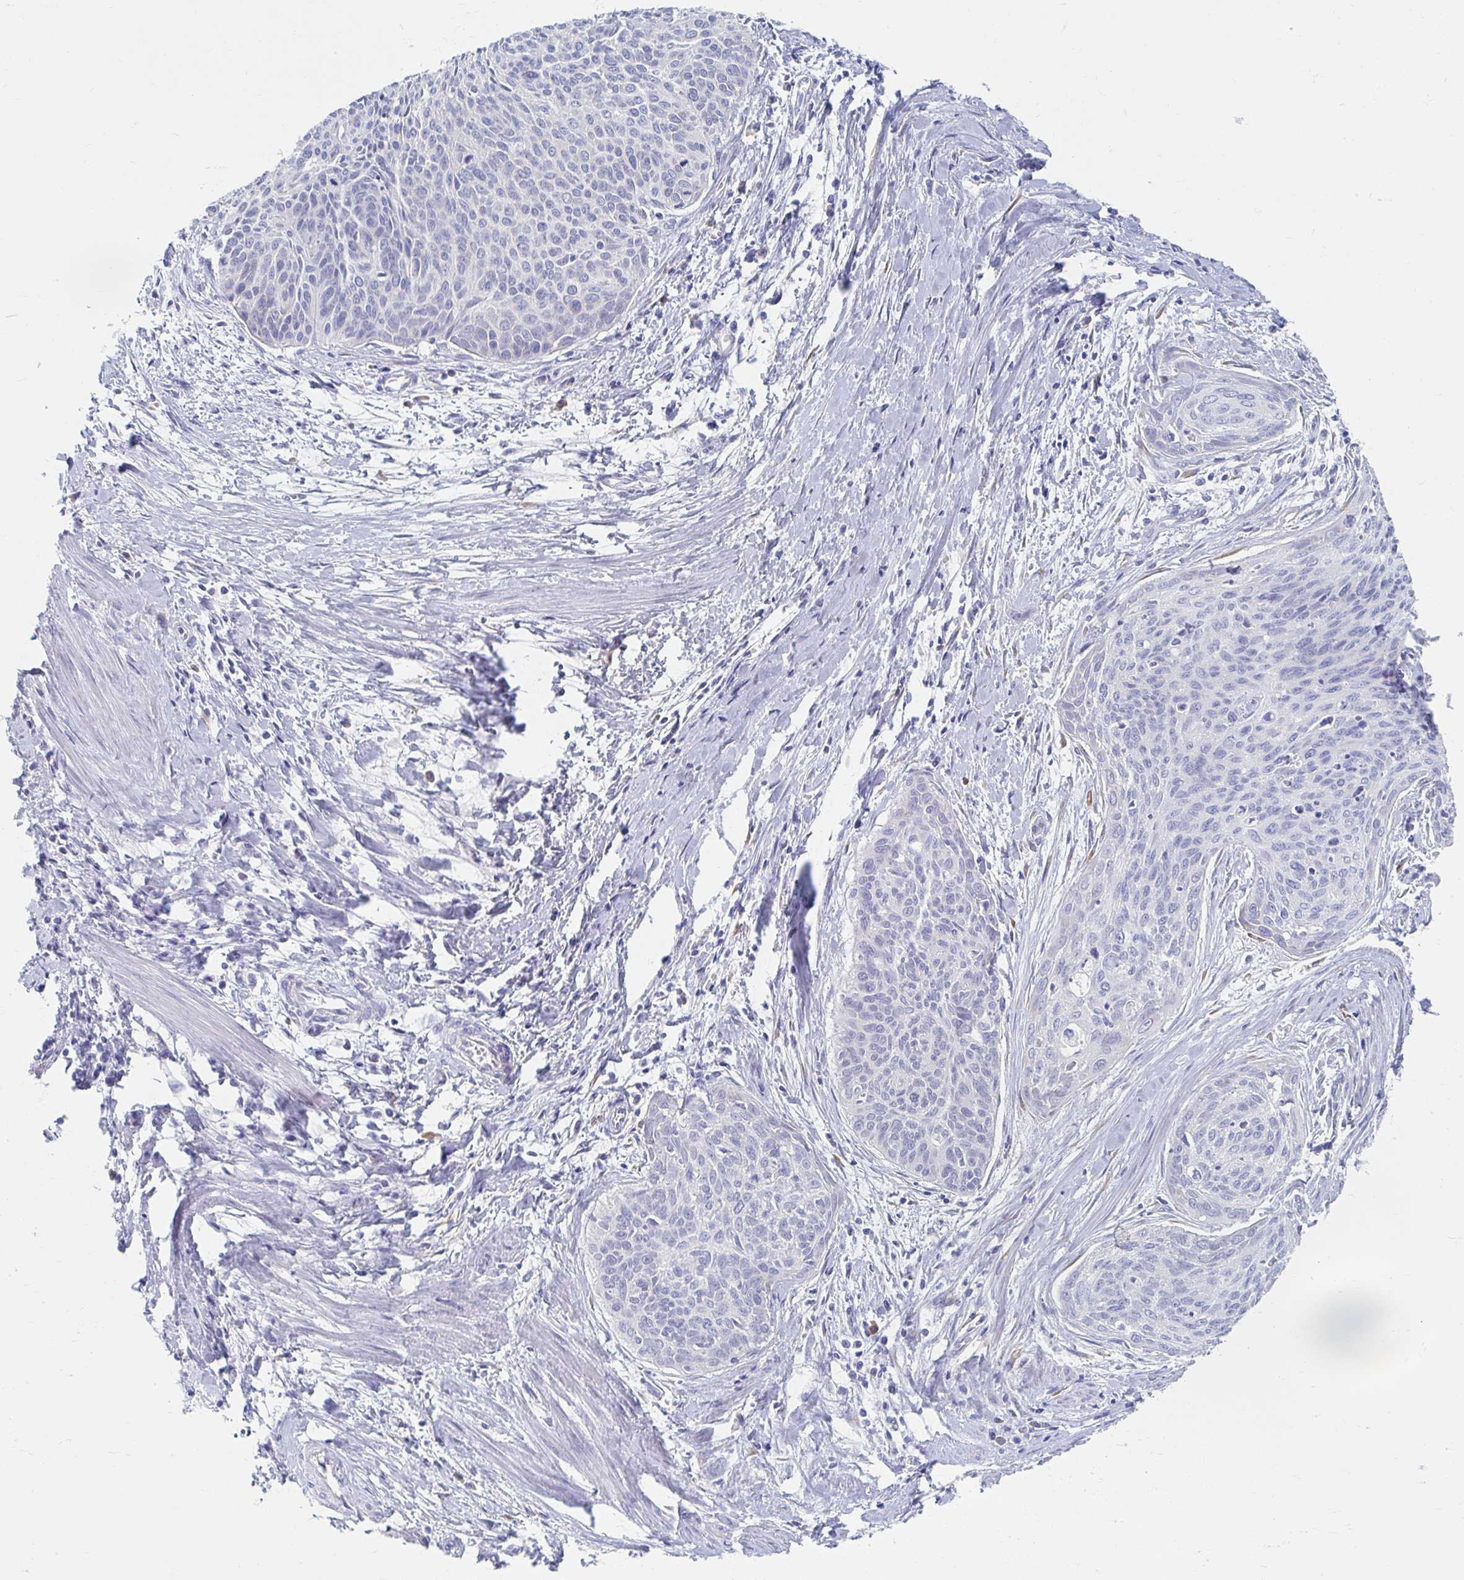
{"staining": {"intensity": "negative", "quantity": "none", "location": "none"}, "tissue": "cervical cancer", "cell_type": "Tumor cells", "image_type": "cancer", "snomed": [{"axis": "morphology", "description": "Squamous cell carcinoma, NOS"}, {"axis": "topography", "description": "Cervix"}], "caption": "This image is of cervical cancer stained with immunohistochemistry (IHC) to label a protein in brown with the nuclei are counter-stained blue. There is no expression in tumor cells. Nuclei are stained in blue.", "gene": "MYLK2", "patient": {"sex": "female", "age": 55}}